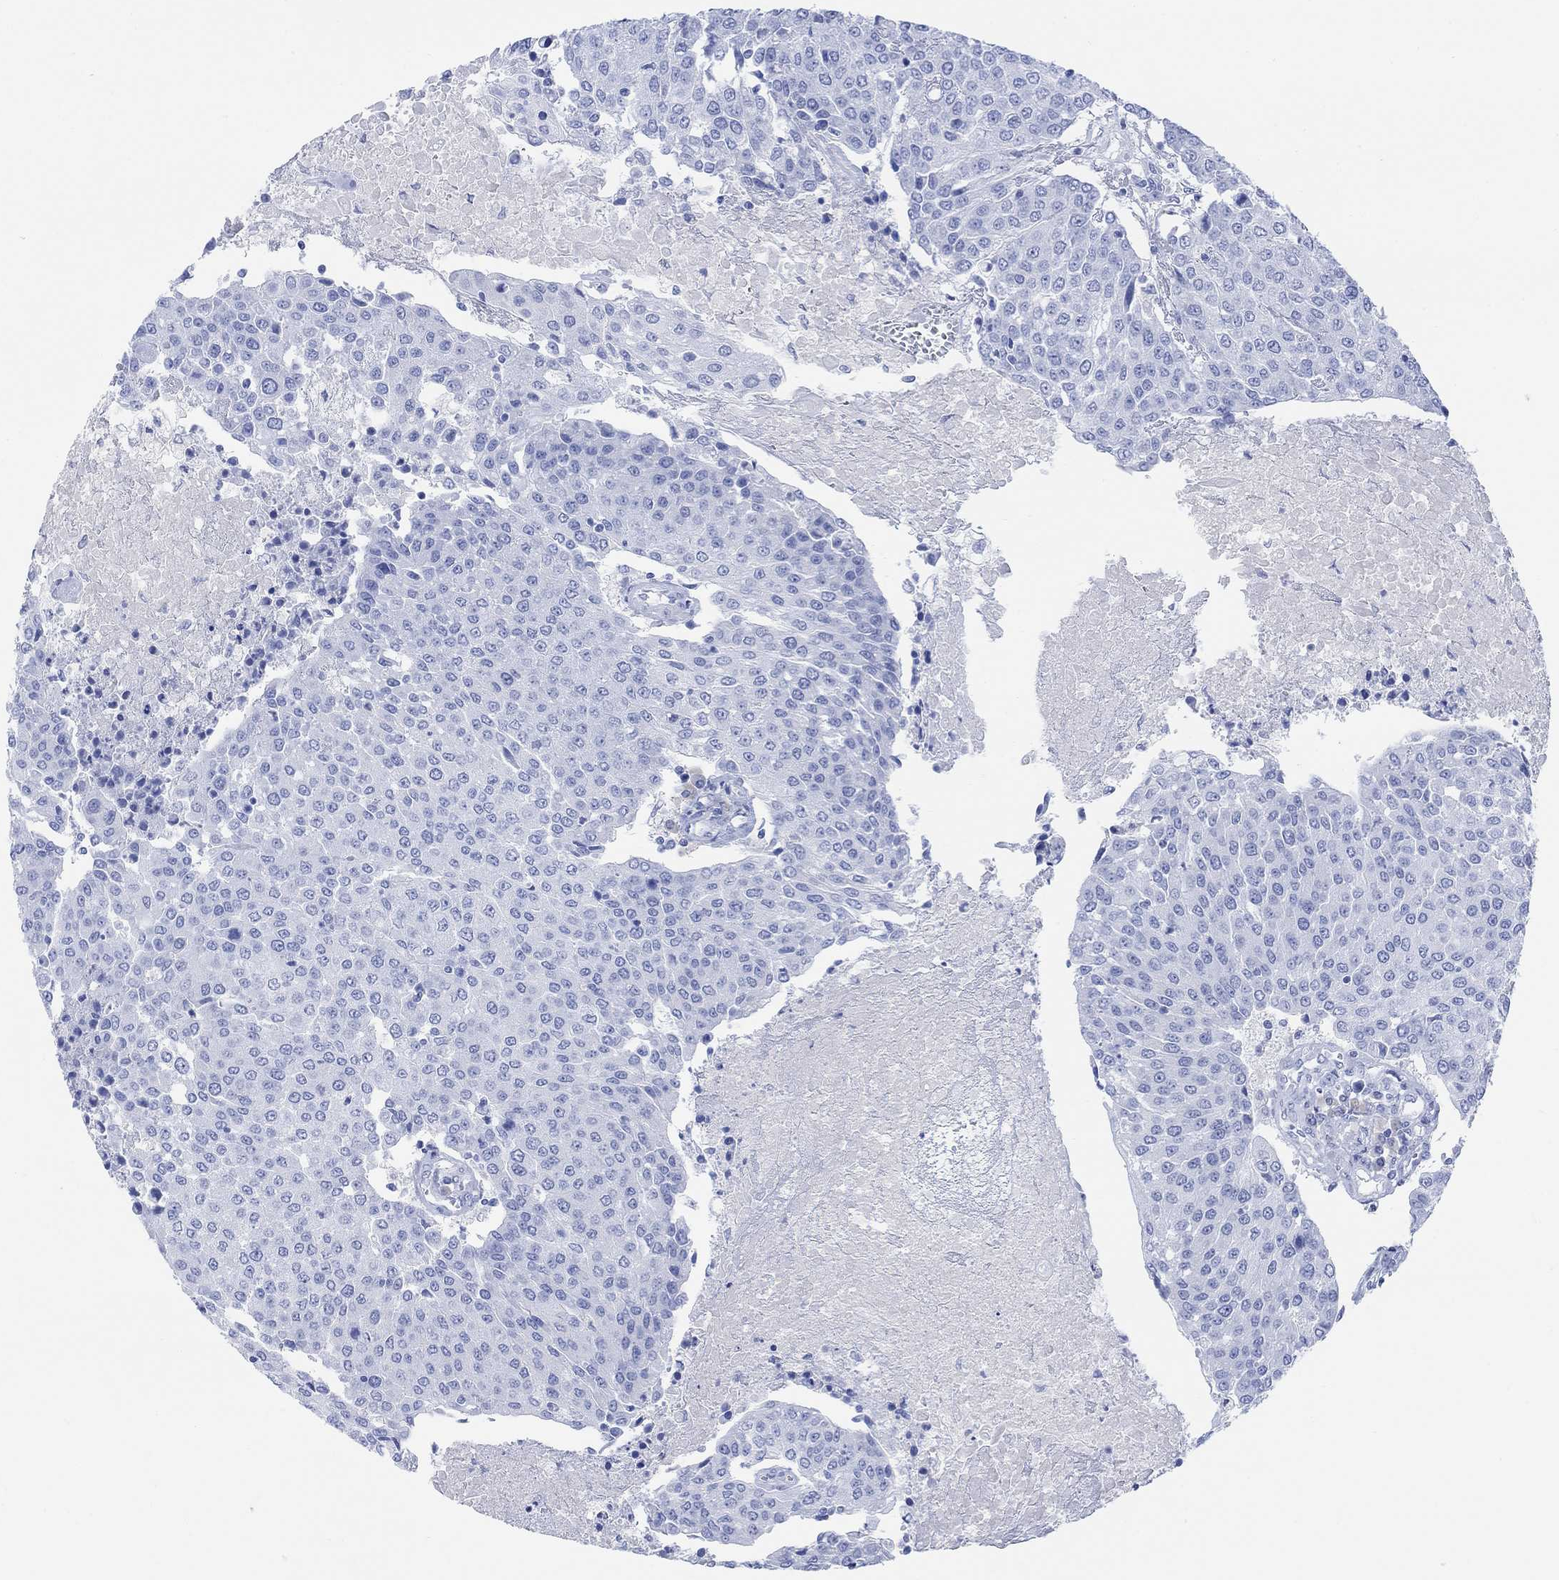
{"staining": {"intensity": "negative", "quantity": "none", "location": "none"}, "tissue": "urothelial cancer", "cell_type": "Tumor cells", "image_type": "cancer", "snomed": [{"axis": "morphology", "description": "Urothelial carcinoma, High grade"}, {"axis": "topography", "description": "Urinary bladder"}], "caption": "Immunohistochemistry of urothelial cancer exhibits no staining in tumor cells.", "gene": "GNG13", "patient": {"sex": "female", "age": 85}}